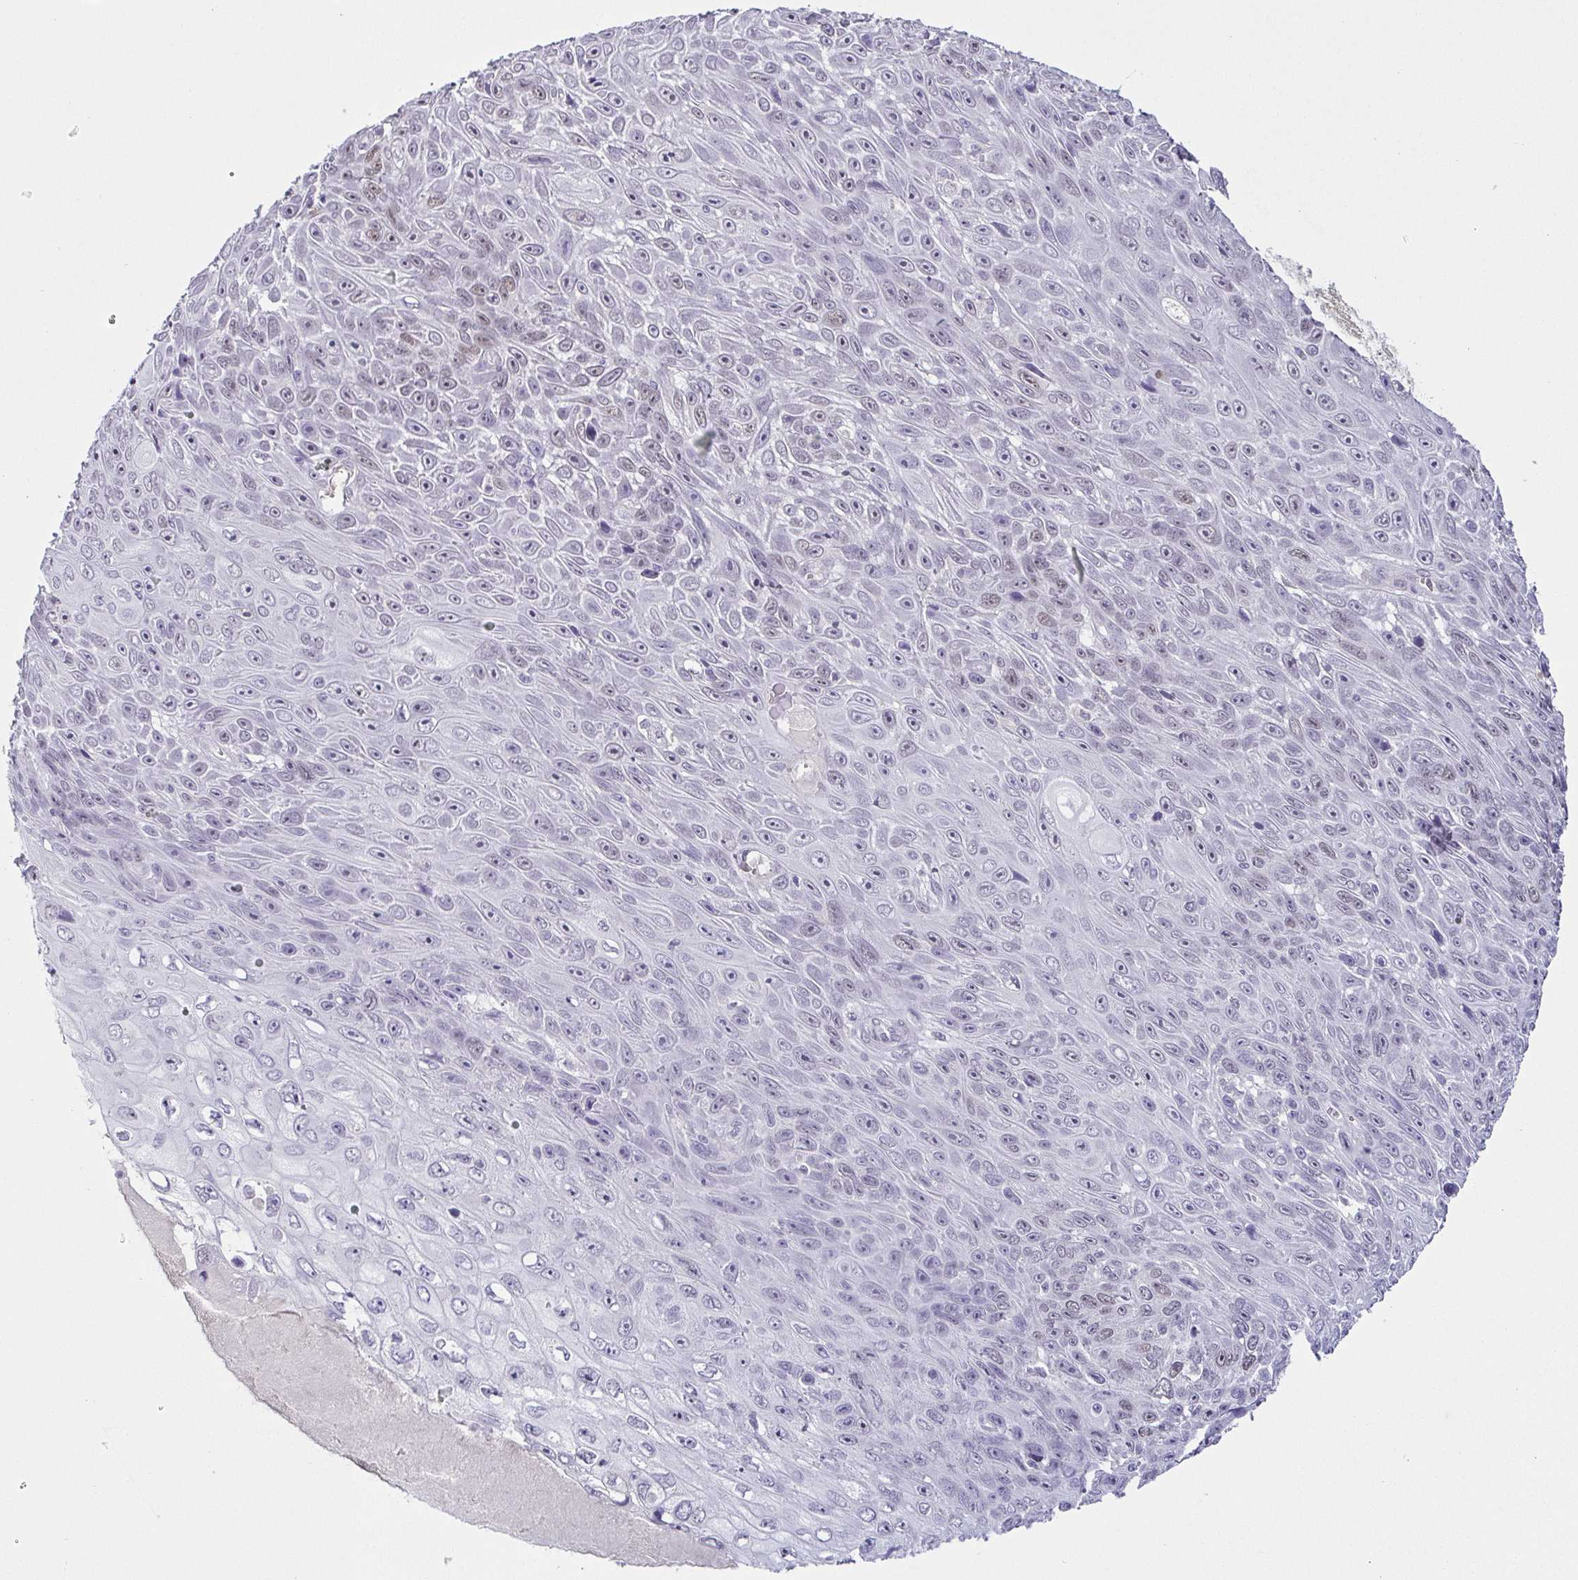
{"staining": {"intensity": "weak", "quantity": "<25%", "location": "nuclear"}, "tissue": "skin cancer", "cell_type": "Tumor cells", "image_type": "cancer", "snomed": [{"axis": "morphology", "description": "Squamous cell carcinoma, NOS"}, {"axis": "topography", "description": "Skin"}], "caption": "Immunohistochemical staining of human skin cancer reveals no significant staining in tumor cells.", "gene": "TCF3", "patient": {"sex": "male", "age": 82}}